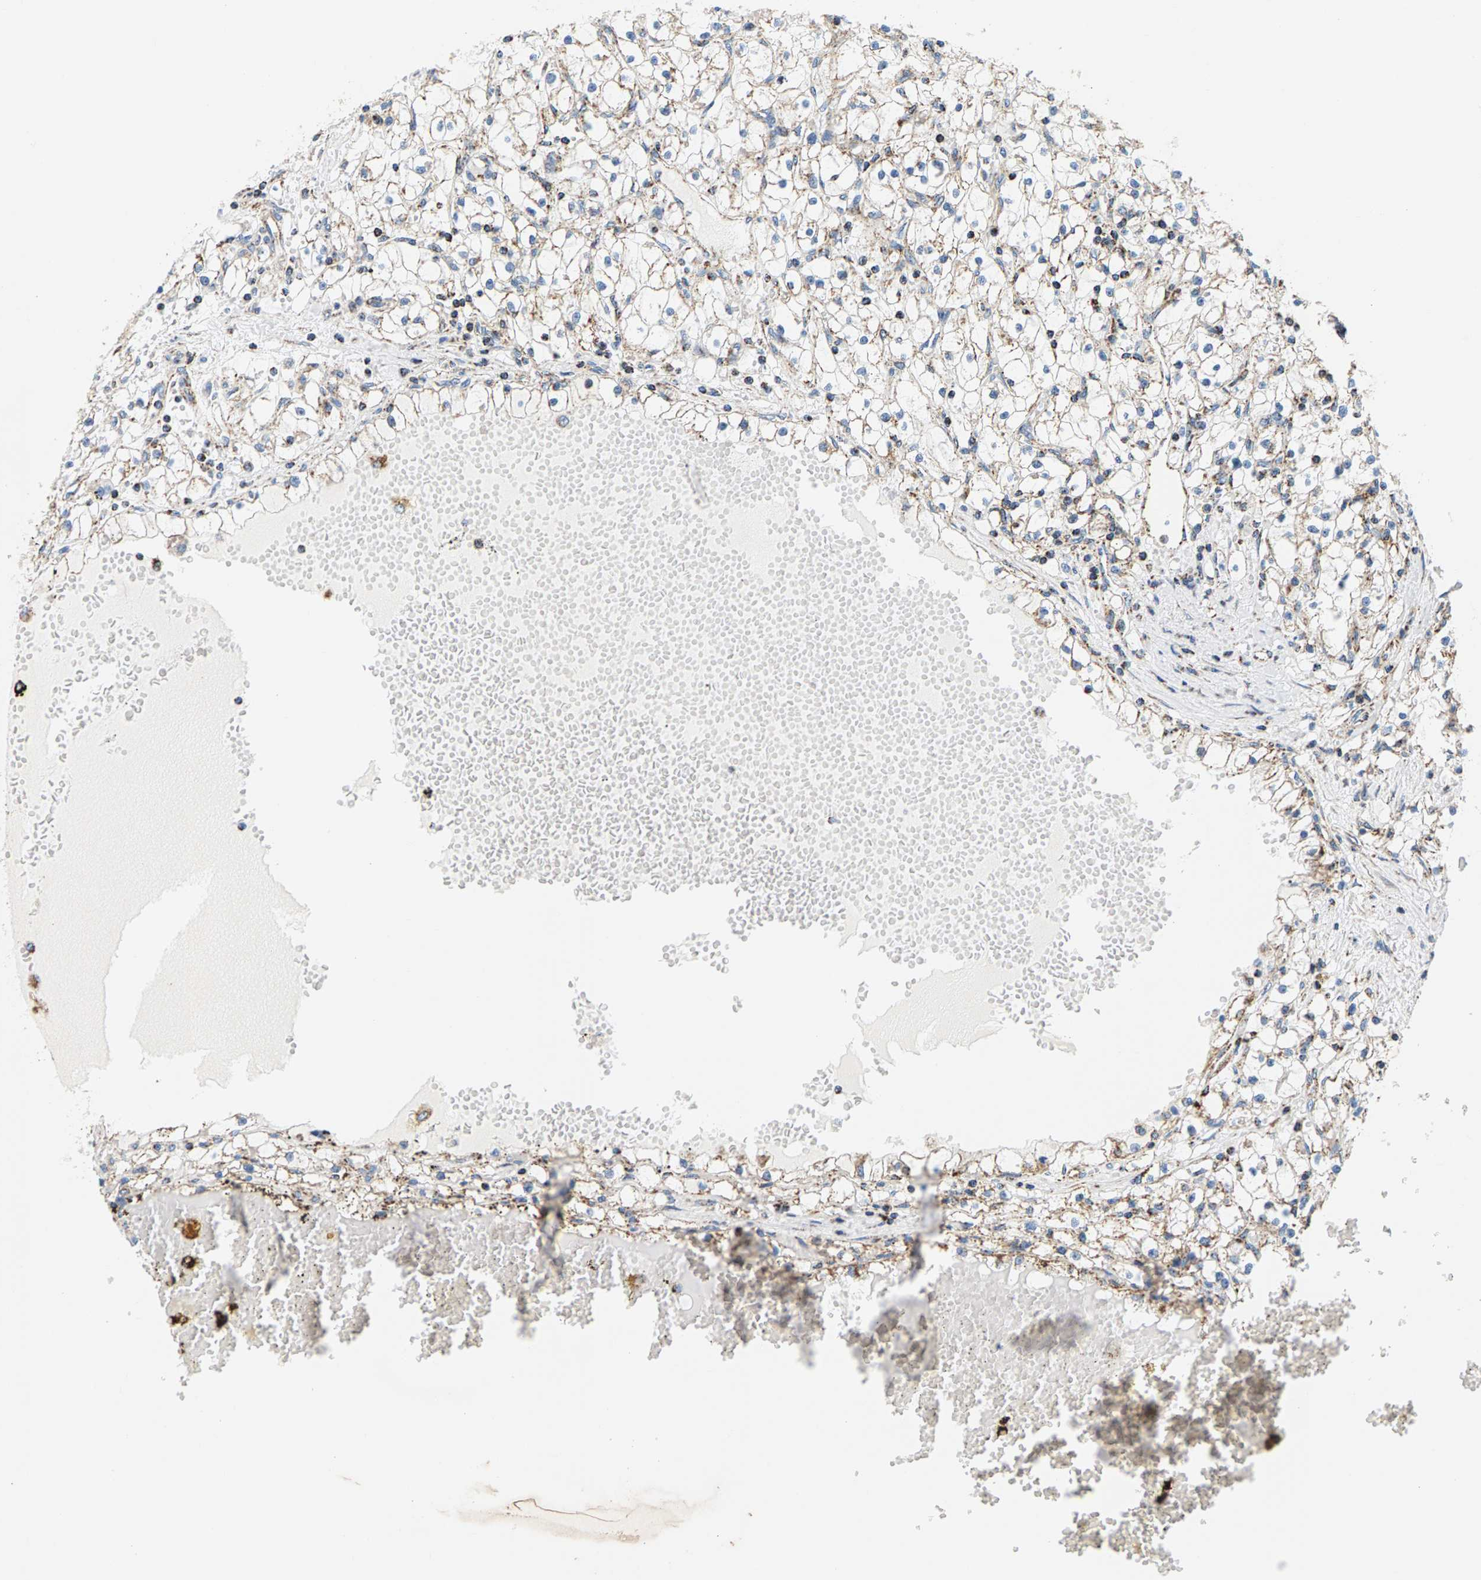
{"staining": {"intensity": "moderate", "quantity": ">75%", "location": "cytoplasmic/membranous"}, "tissue": "renal cancer", "cell_type": "Tumor cells", "image_type": "cancer", "snomed": [{"axis": "morphology", "description": "Adenocarcinoma, NOS"}, {"axis": "topography", "description": "Kidney"}], "caption": "A micrograph of human renal adenocarcinoma stained for a protein displays moderate cytoplasmic/membranous brown staining in tumor cells. Nuclei are stained in blue.", "gene": "PDE1A", "patient": {"sex": "male", "age": 56}}